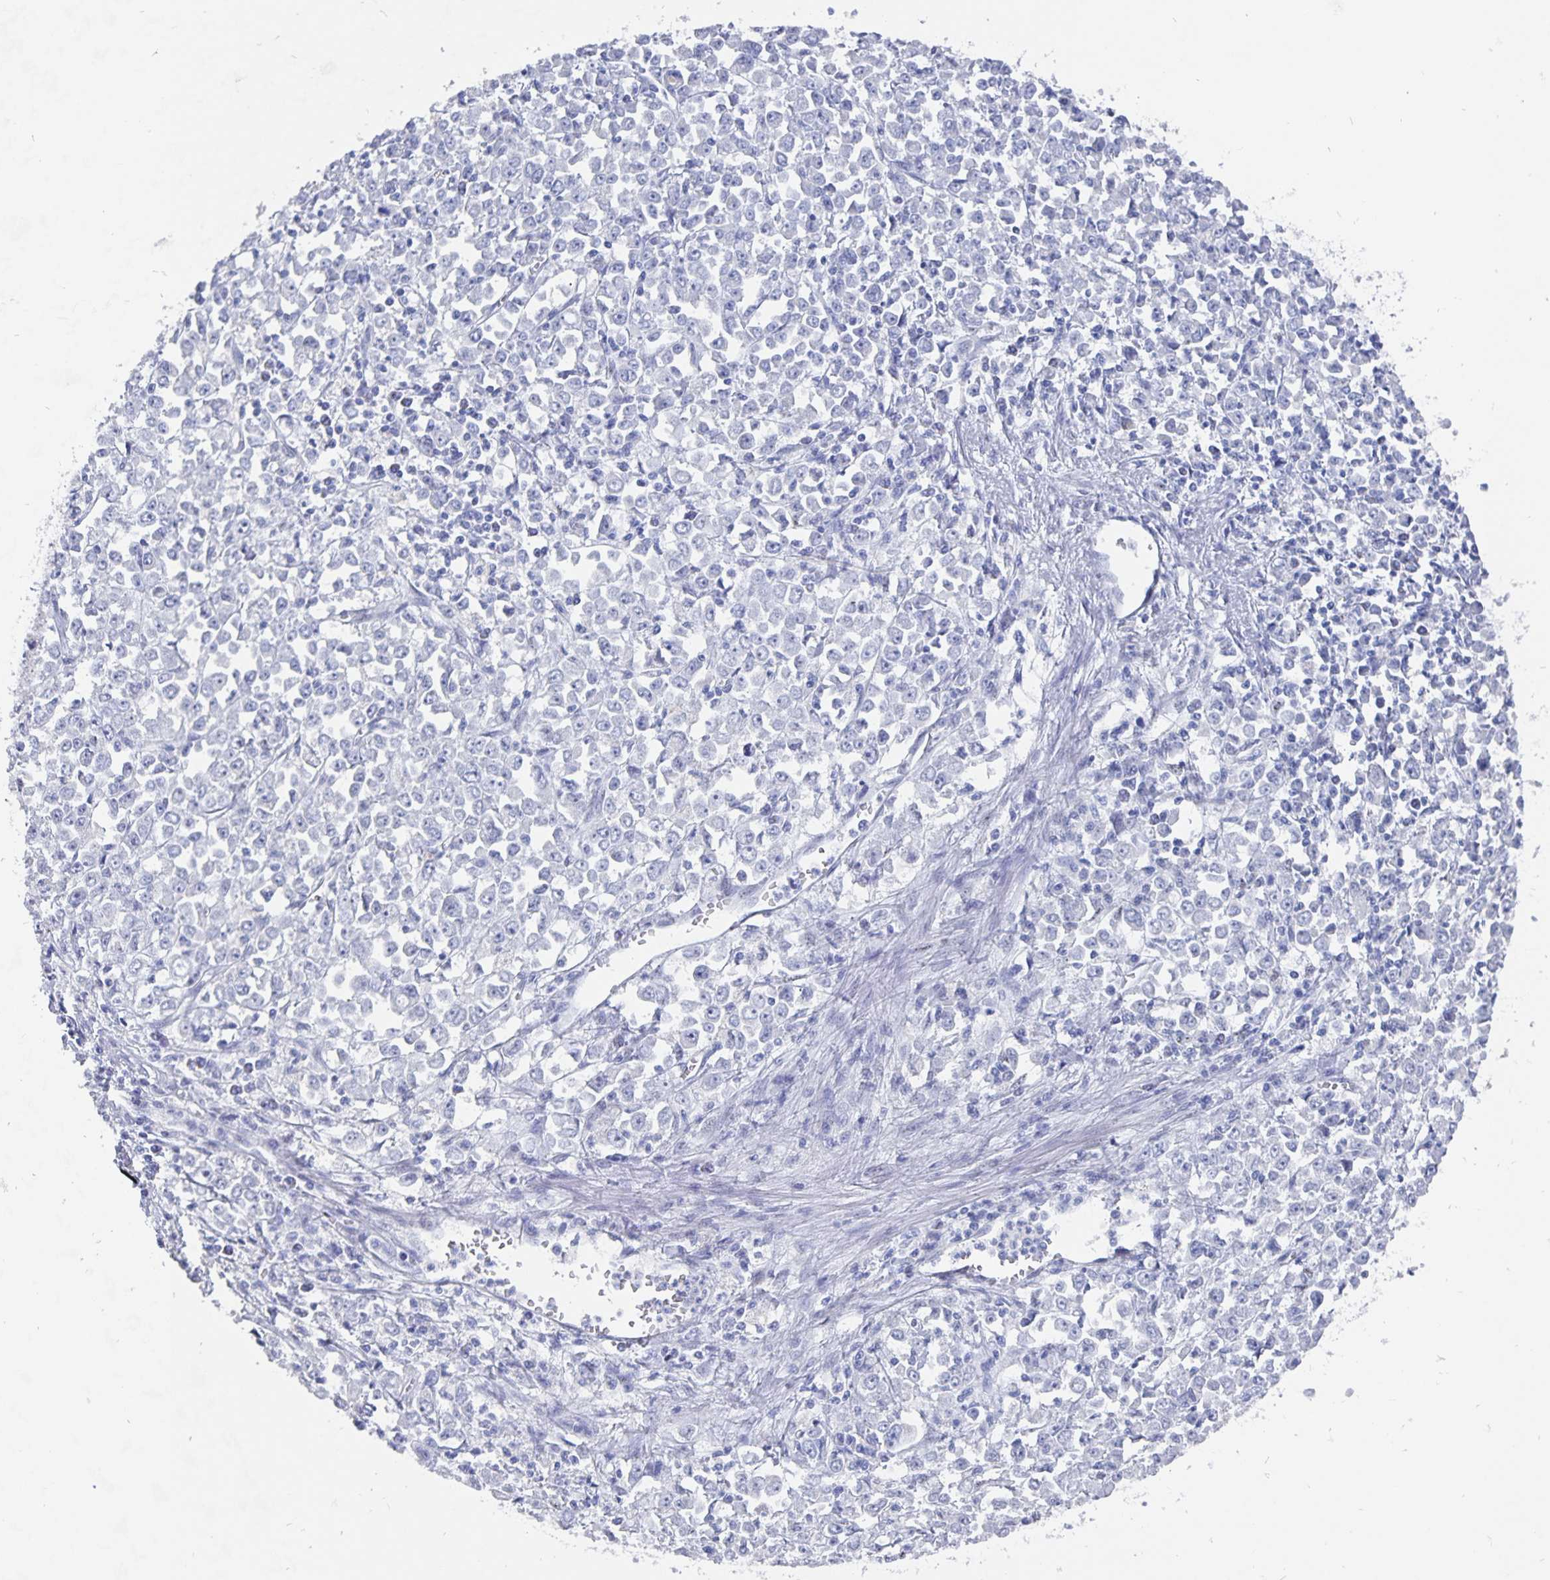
{"staining": {"intensity": "negative", "quantity": "none", "location": "none"}, "tissue": "stomach cancer", "cell_type": "Tumor cells", "image_type": "cancer", "snomed": [{"axis": "morphology", "description": "Adenocarcinoma, NOS"}, {"axis": "topography", "description": "Stomach, upper"}], "caption": "Immunohistochemistry (IHC) micrograph of neoplastic tissue: human stomach adenocarcinoma stained with DAB (3,3'-diaminobenzidine) demonstrates no significant protein expression in tumor cells.", "gene": "SMOC1", "patient": {"sex": "male", "age": 70}}